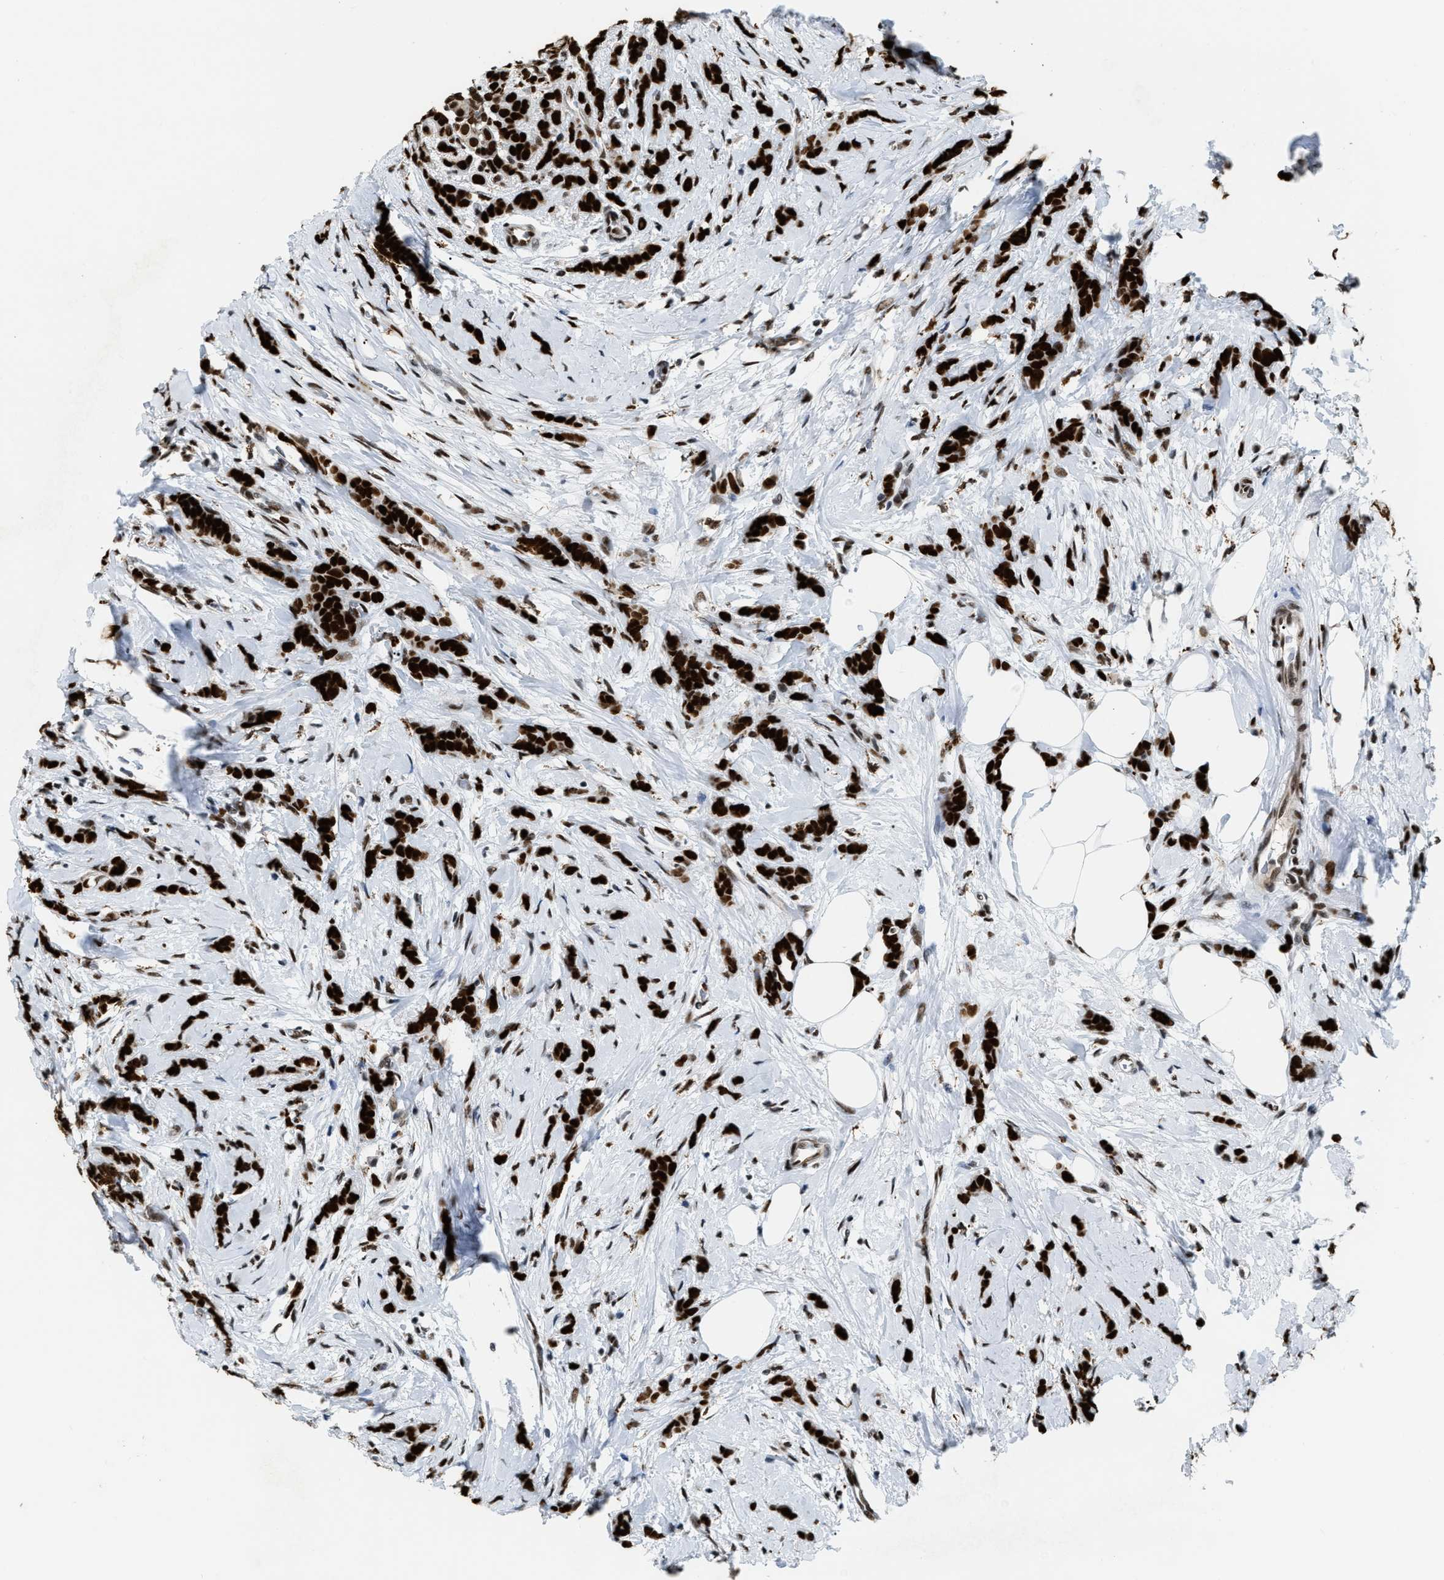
{"staining": {"intensity": "strong", "quantity": ">75%", "location": "nuclear"}, "tissue": "breast cancer", "cell_type": "Tumor cells", "image_type": "cancer", "snomed": [{"axis": "morphology", "description": "Lobular carcinoma, in situ"}, {"axis": "morphology", "description": "Lobular carcinoma"}, {"axis": "topography", "description": "Breast"}], "caption": "Protein positivity by immunohistochemistry displays strong nuclear expression in approximately >75% of tumor cells in breast cancer (lobular carcinoma).", "gene": "NUMA1", "patient": {"sex": "female", "age": 41}}